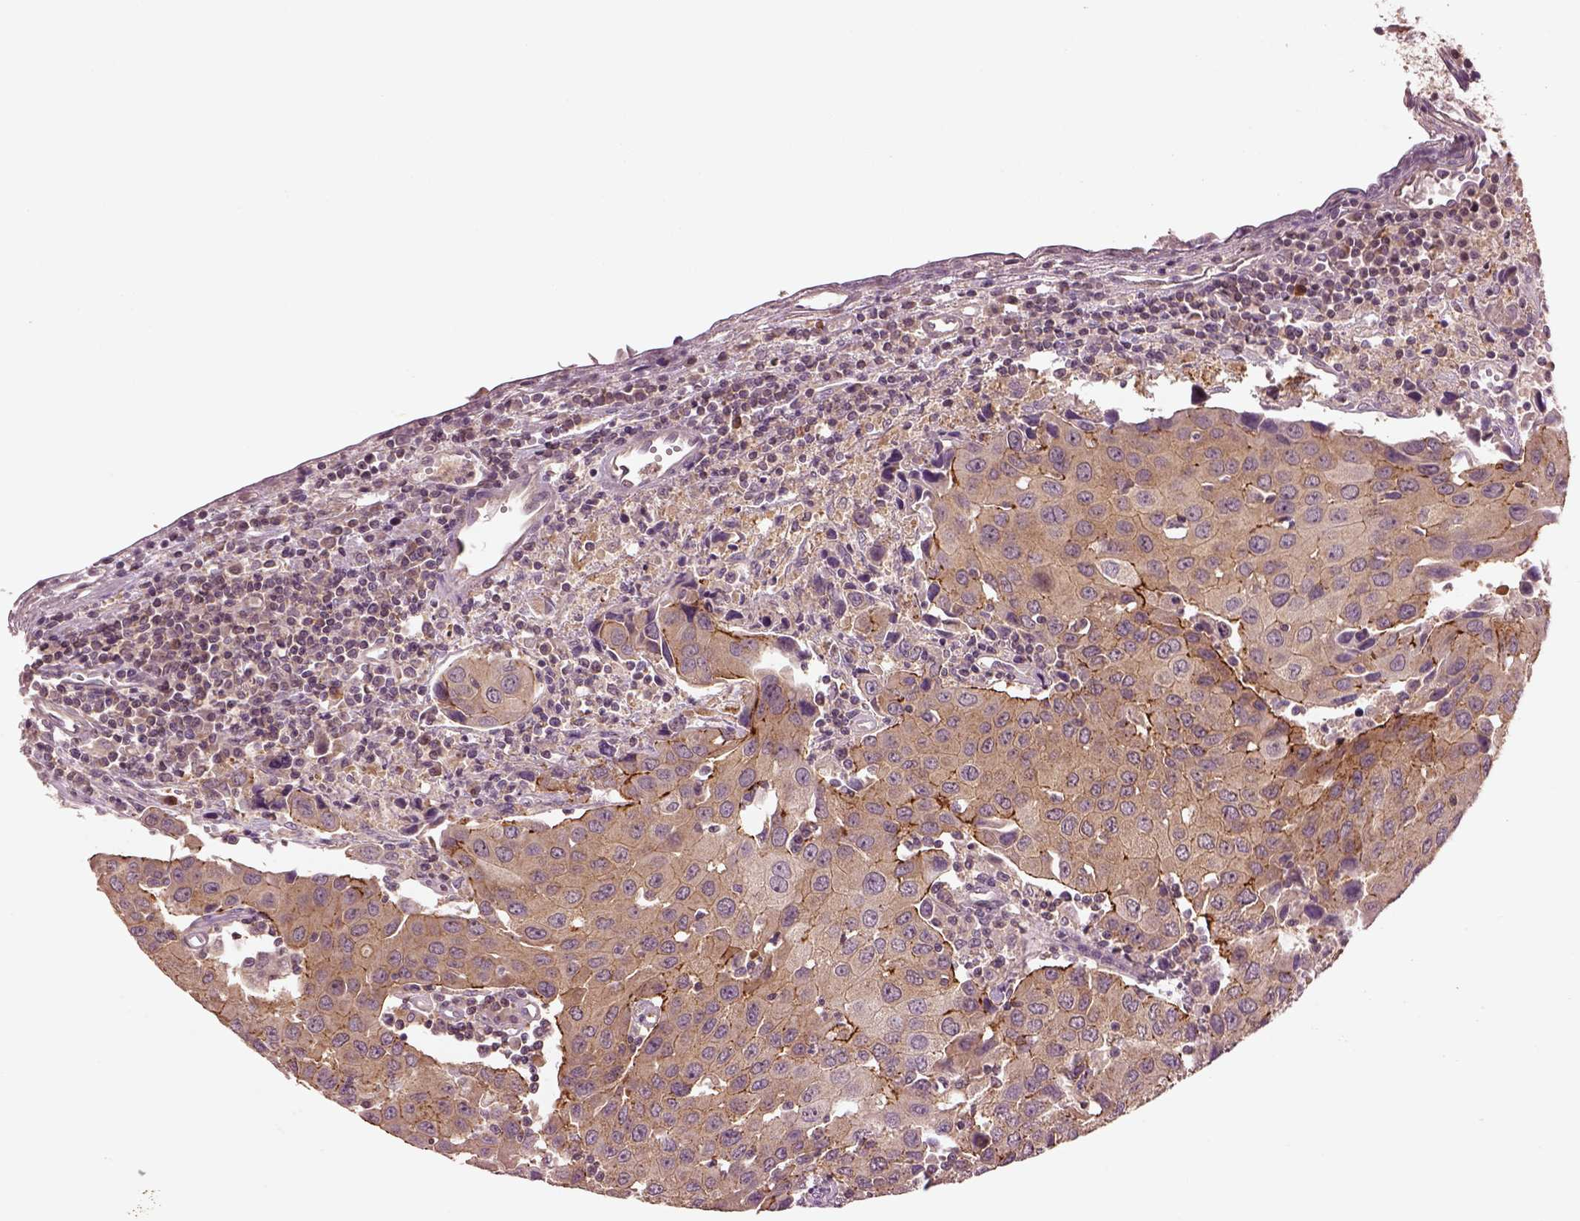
{"staining": {"intensity": "moderate", "quantity": ">75%", "location": "cytoplasmic/membranous"}, "tissue": "urothelial cancer", "cell_type": "Tumor cells", "image_type": "cancer", "snomed": [{"axis": "morphology", "description": "Urothelial carcinoma, High grade"}, {"axis": "topography", "description": "Urinary bladder"}], "caption": "A histopathology image of urothelial cancer stained for a protein reveals moderate cytoplasmic/membranous brown staining in tumor cells.", "gene": "MTHFS", "patient": {"sex": "female", "age": 85}}